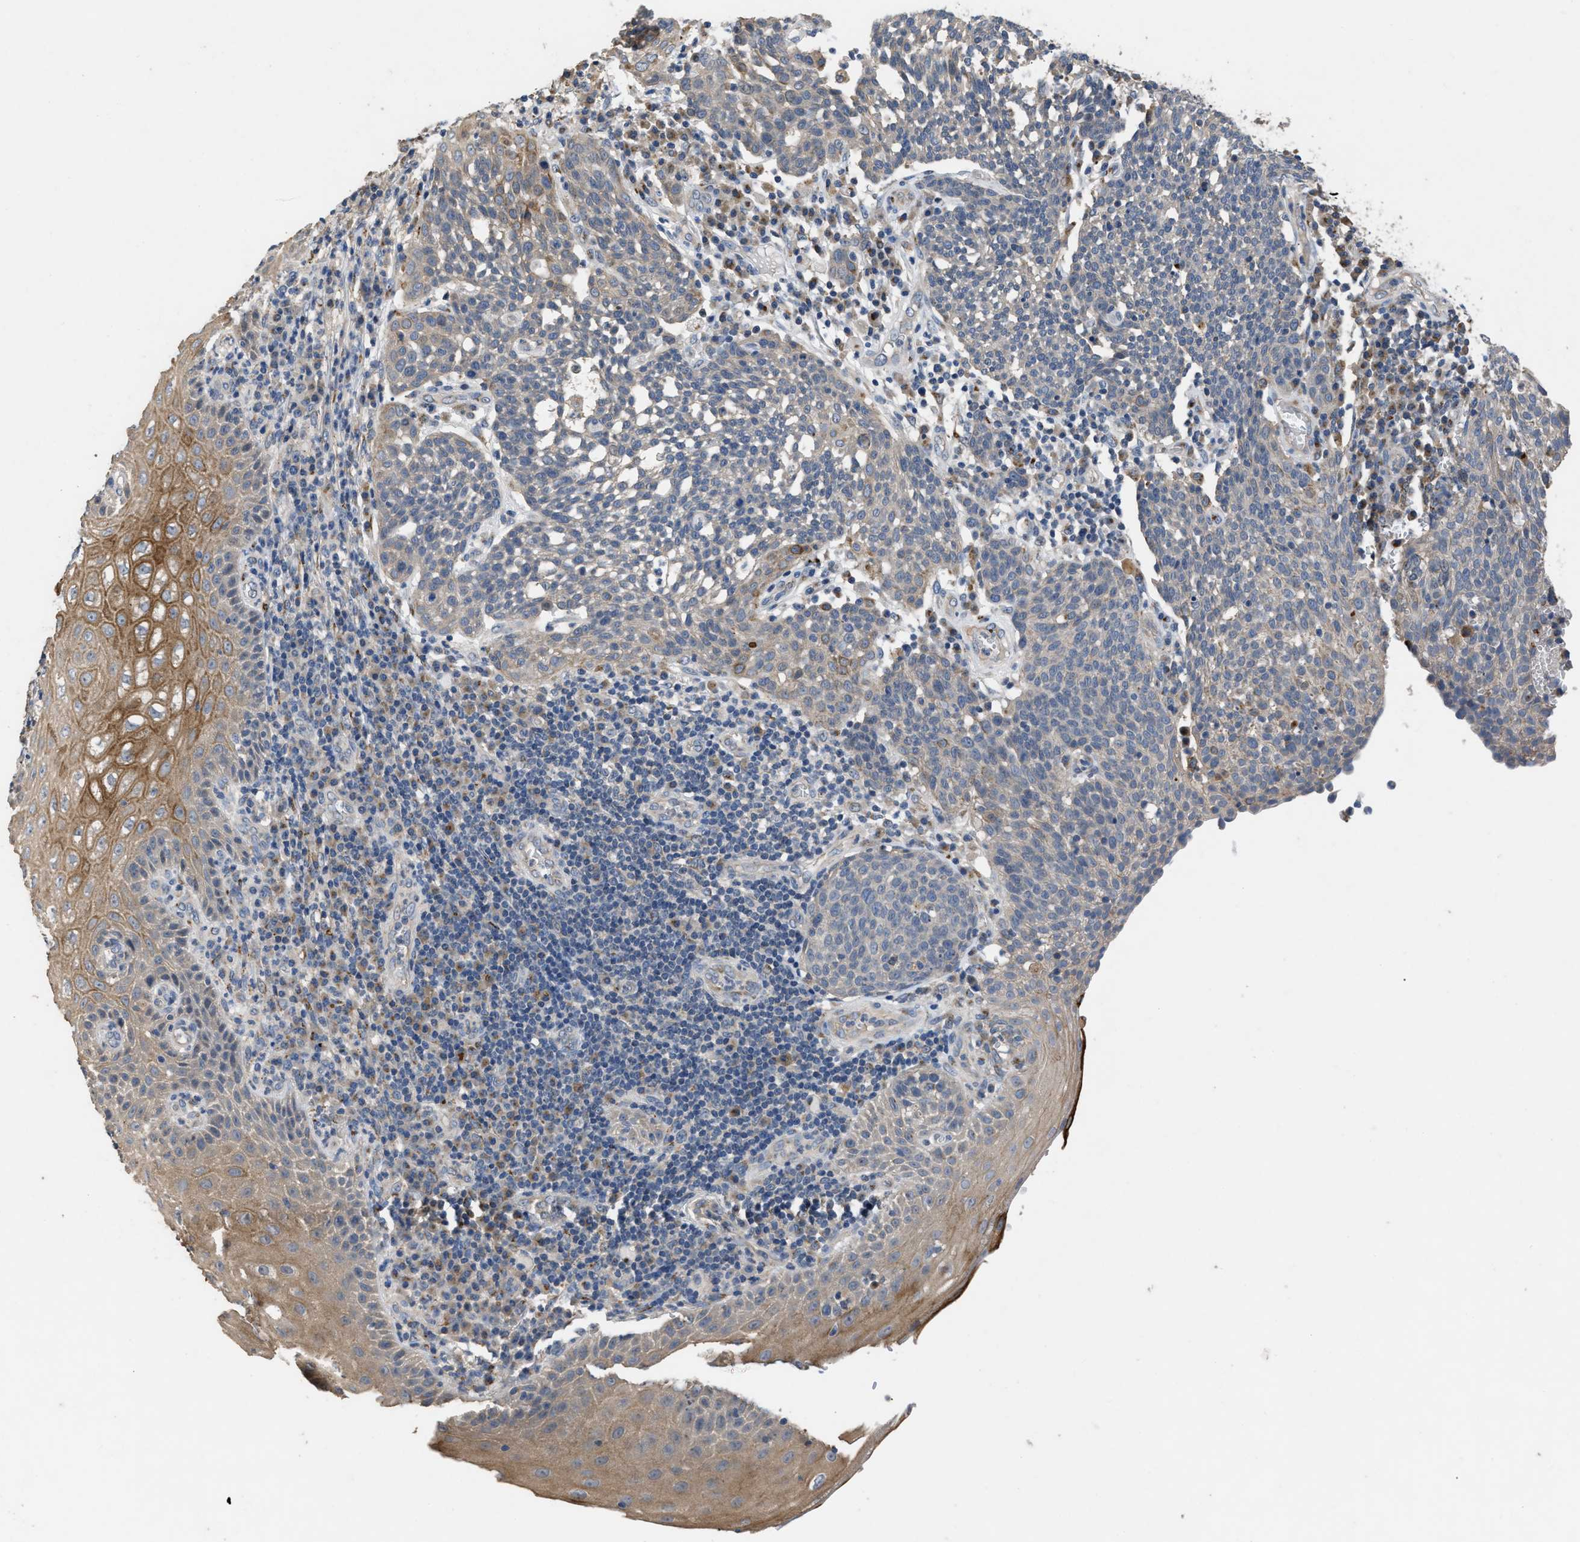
{"staining": {"intensity": "weak", "quantity": "25%-75%", "location": "cytoplasmic/membranous"}, "tissue": "cervical cancer", "cell_type": "Tumor cells", "image_type": "cancer", "snomed": [{"axis": "morphology", "description": "Squamous cell carcinoma, NOS"}, {"axis": "topography", "description": "Cervix"}], "caption": "High-power microscopy captured an immunohistochemistry (IHC) micrograph of cervical cancer (squamous cell carcinoma), revealing weak cytoplasmic/membranous positivity in about 25%-75% of tumor cells. (IHC, brightfield microscopy, high magnification).", "gene": "SIK2", "patient": {"sex": "female", "age": 34}}